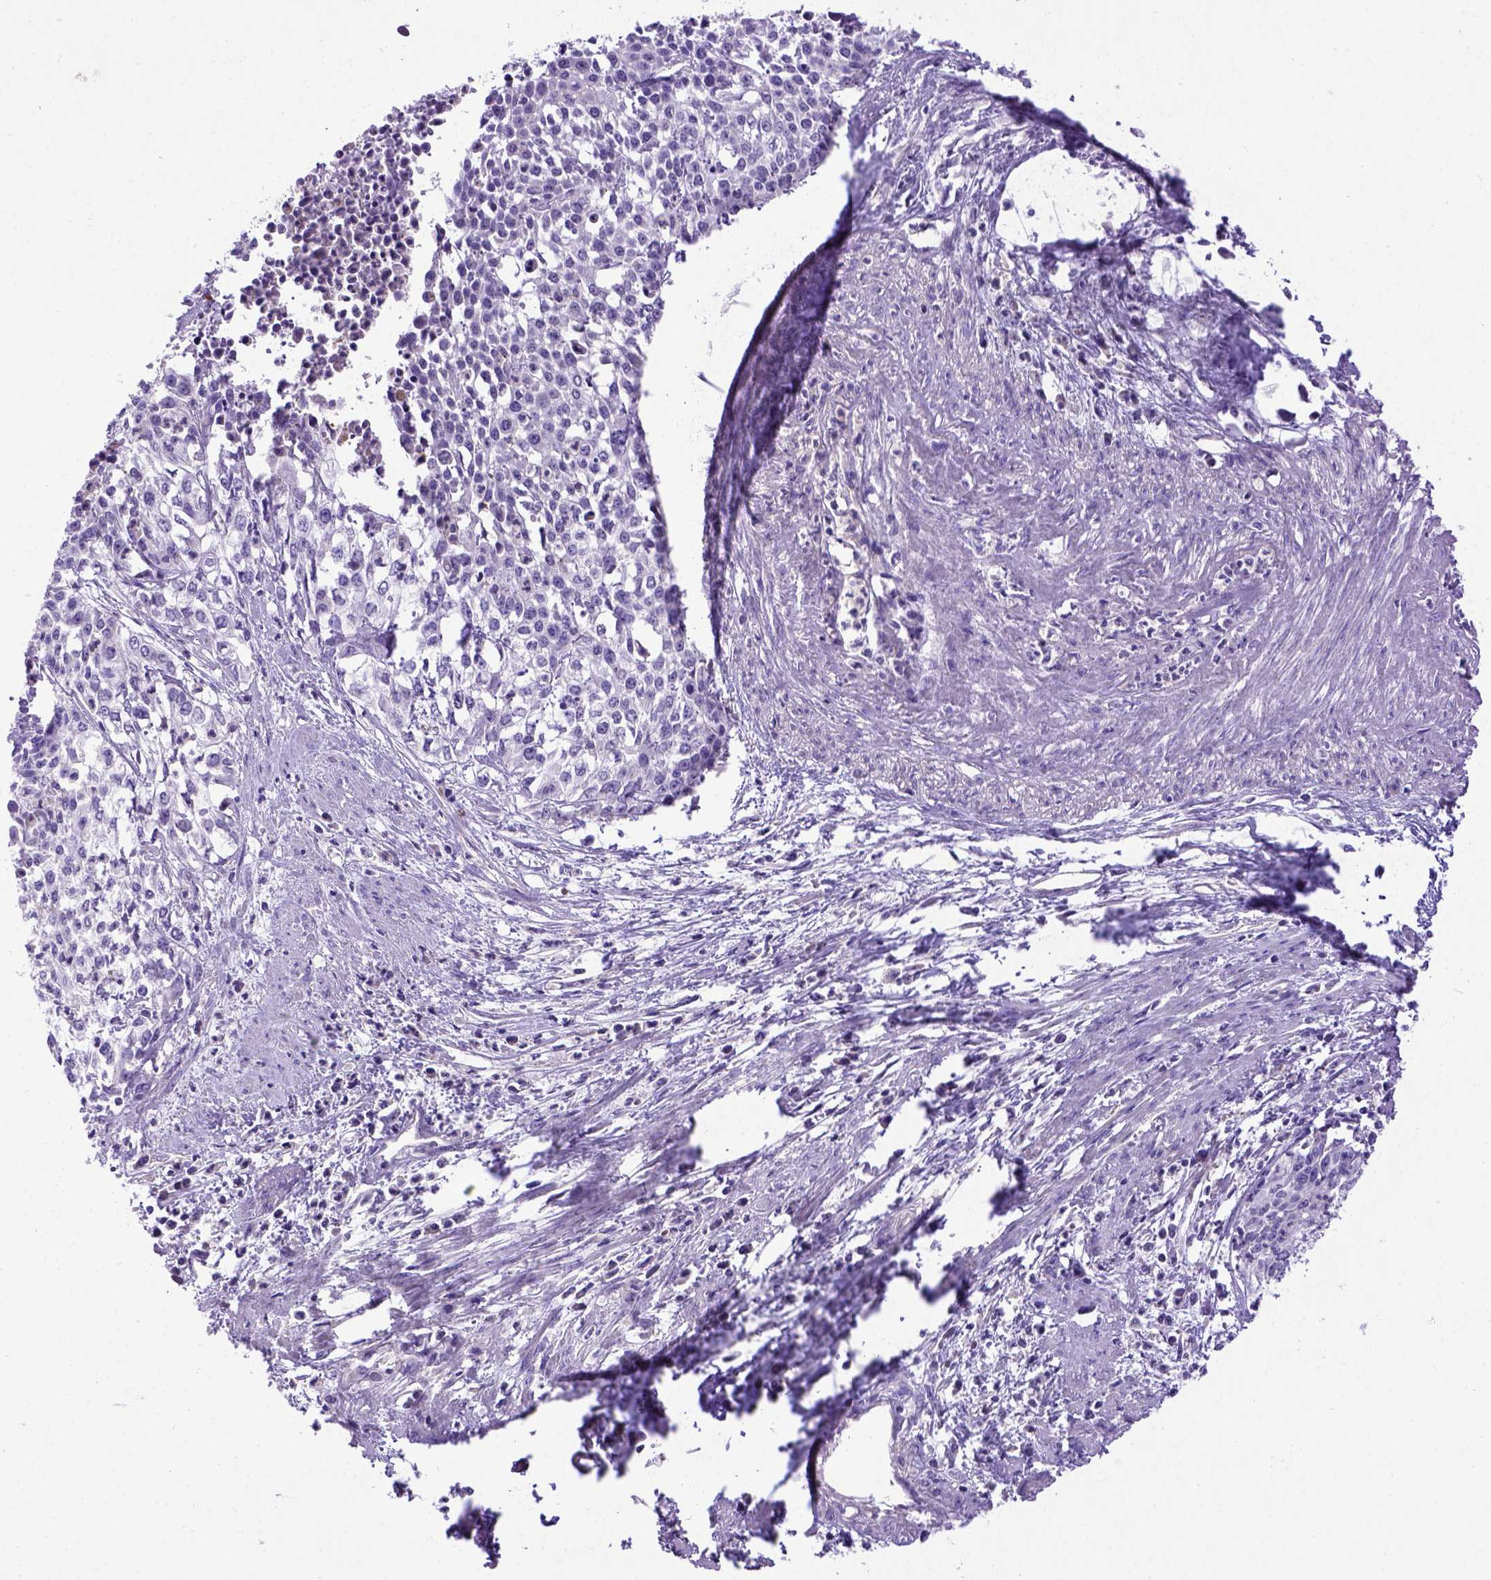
{"staining": {"intensity": "negative", "quantity": "none", "location": "none"}, "tissue": "cervical cancer", "cell_type": "Tumor cells", "image_type": "cancer", "snomed": [{"axis": "morphology", "description": "Squamous cell carcinoma, NOS"}, {"axis": "topography", "description": "Cervix"}], "caption": "Immunohistochemistry micrograph of cervical squamous cell carcinoma stained for a protein (brown), which demonstrates no staining in tumor cells.", "gene": "ADAM12", "patient": {"sex": "female", "age": 39}}